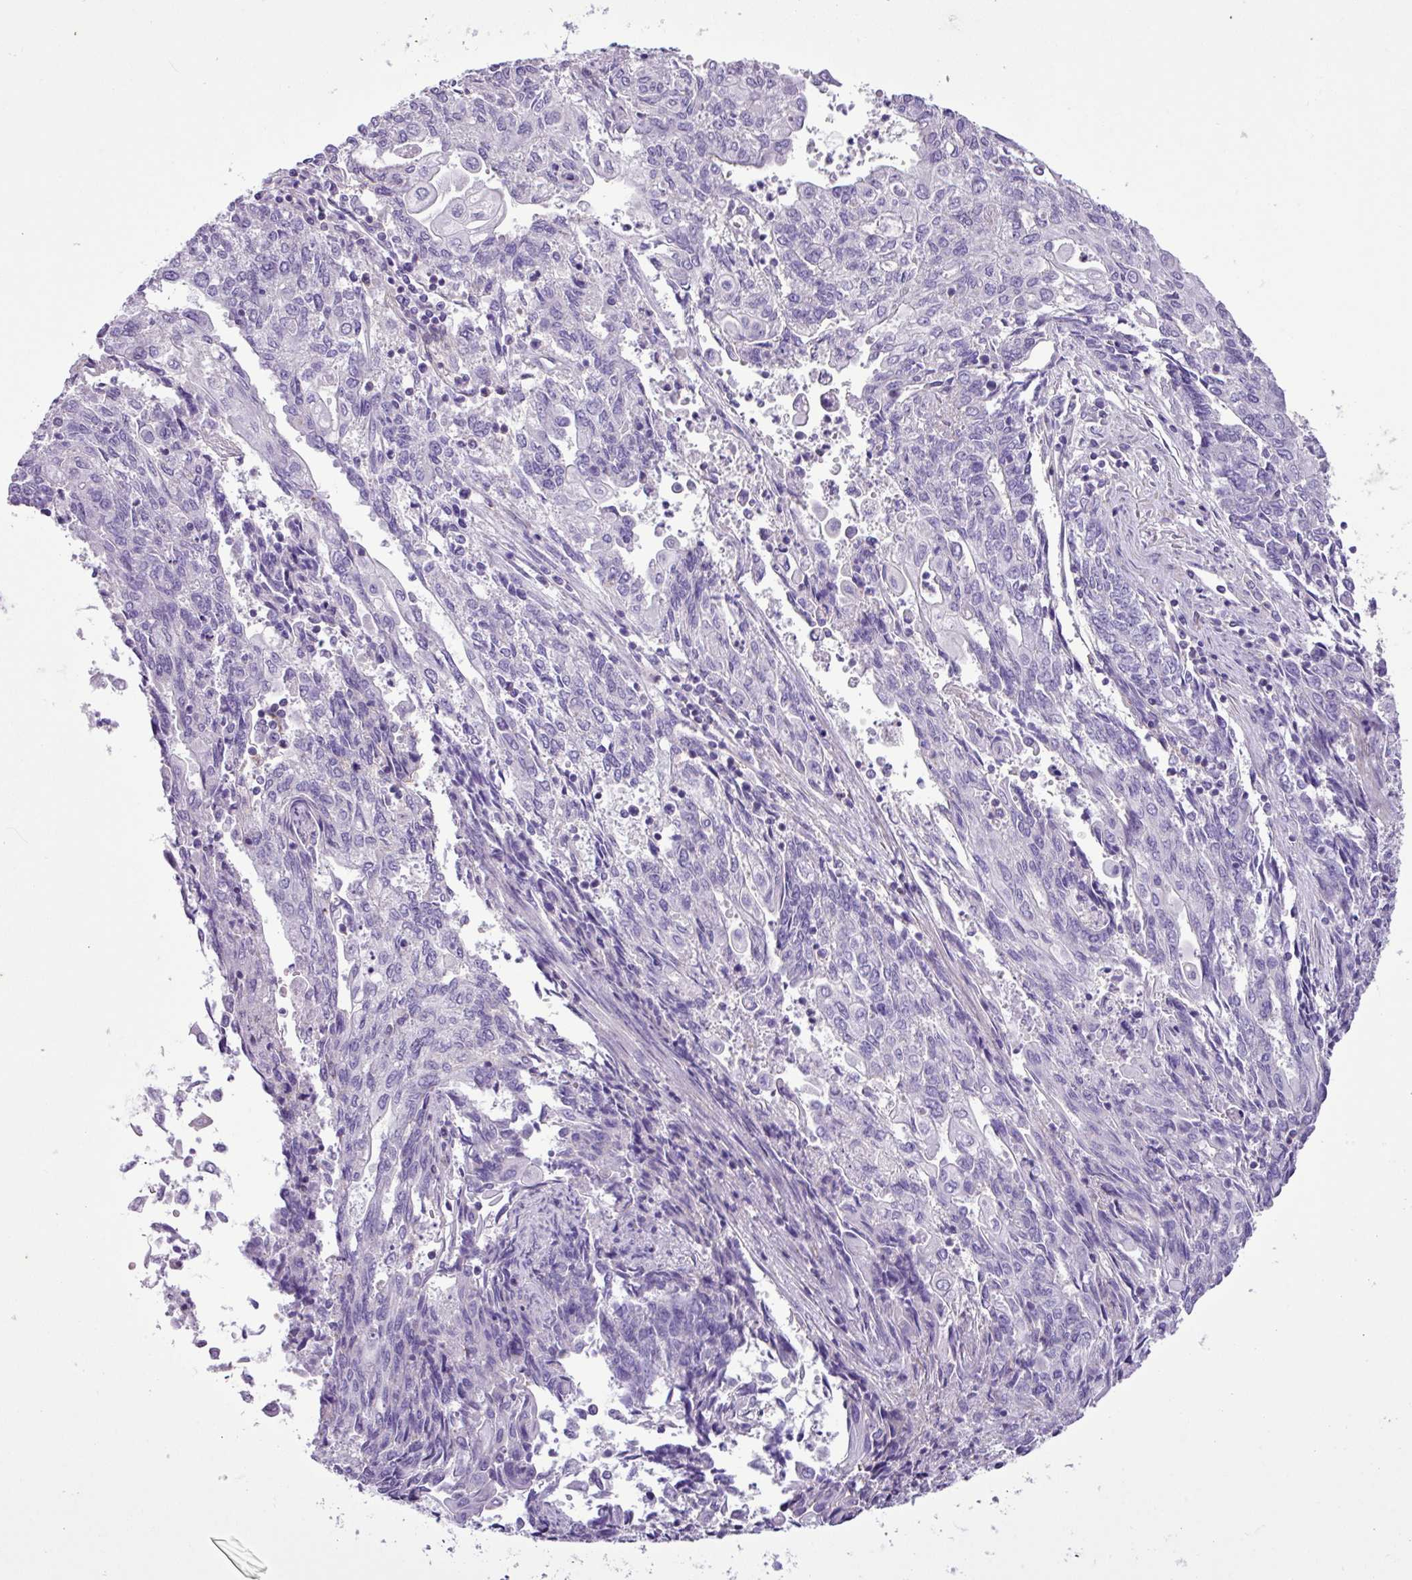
{"staining": {"intensity": "negative", "quantity": "none", "location": "none"}, "tissue": "endometrial cancer", "cell_type": "Tumor cells", "image_type": "cancer", "snomed": [{"axis": "morphology", "description": "Adenocarcinoma, NOS"}, {"axis": "topography", "description": "Endometrium"}], "caption": "Immunohistochemistry (IHC) of endometrial adenocarcinoma demonstrates no positivity in tumor cells.", "gene": "ZNF334", "patient": {"sex": "female", "age": 54}}